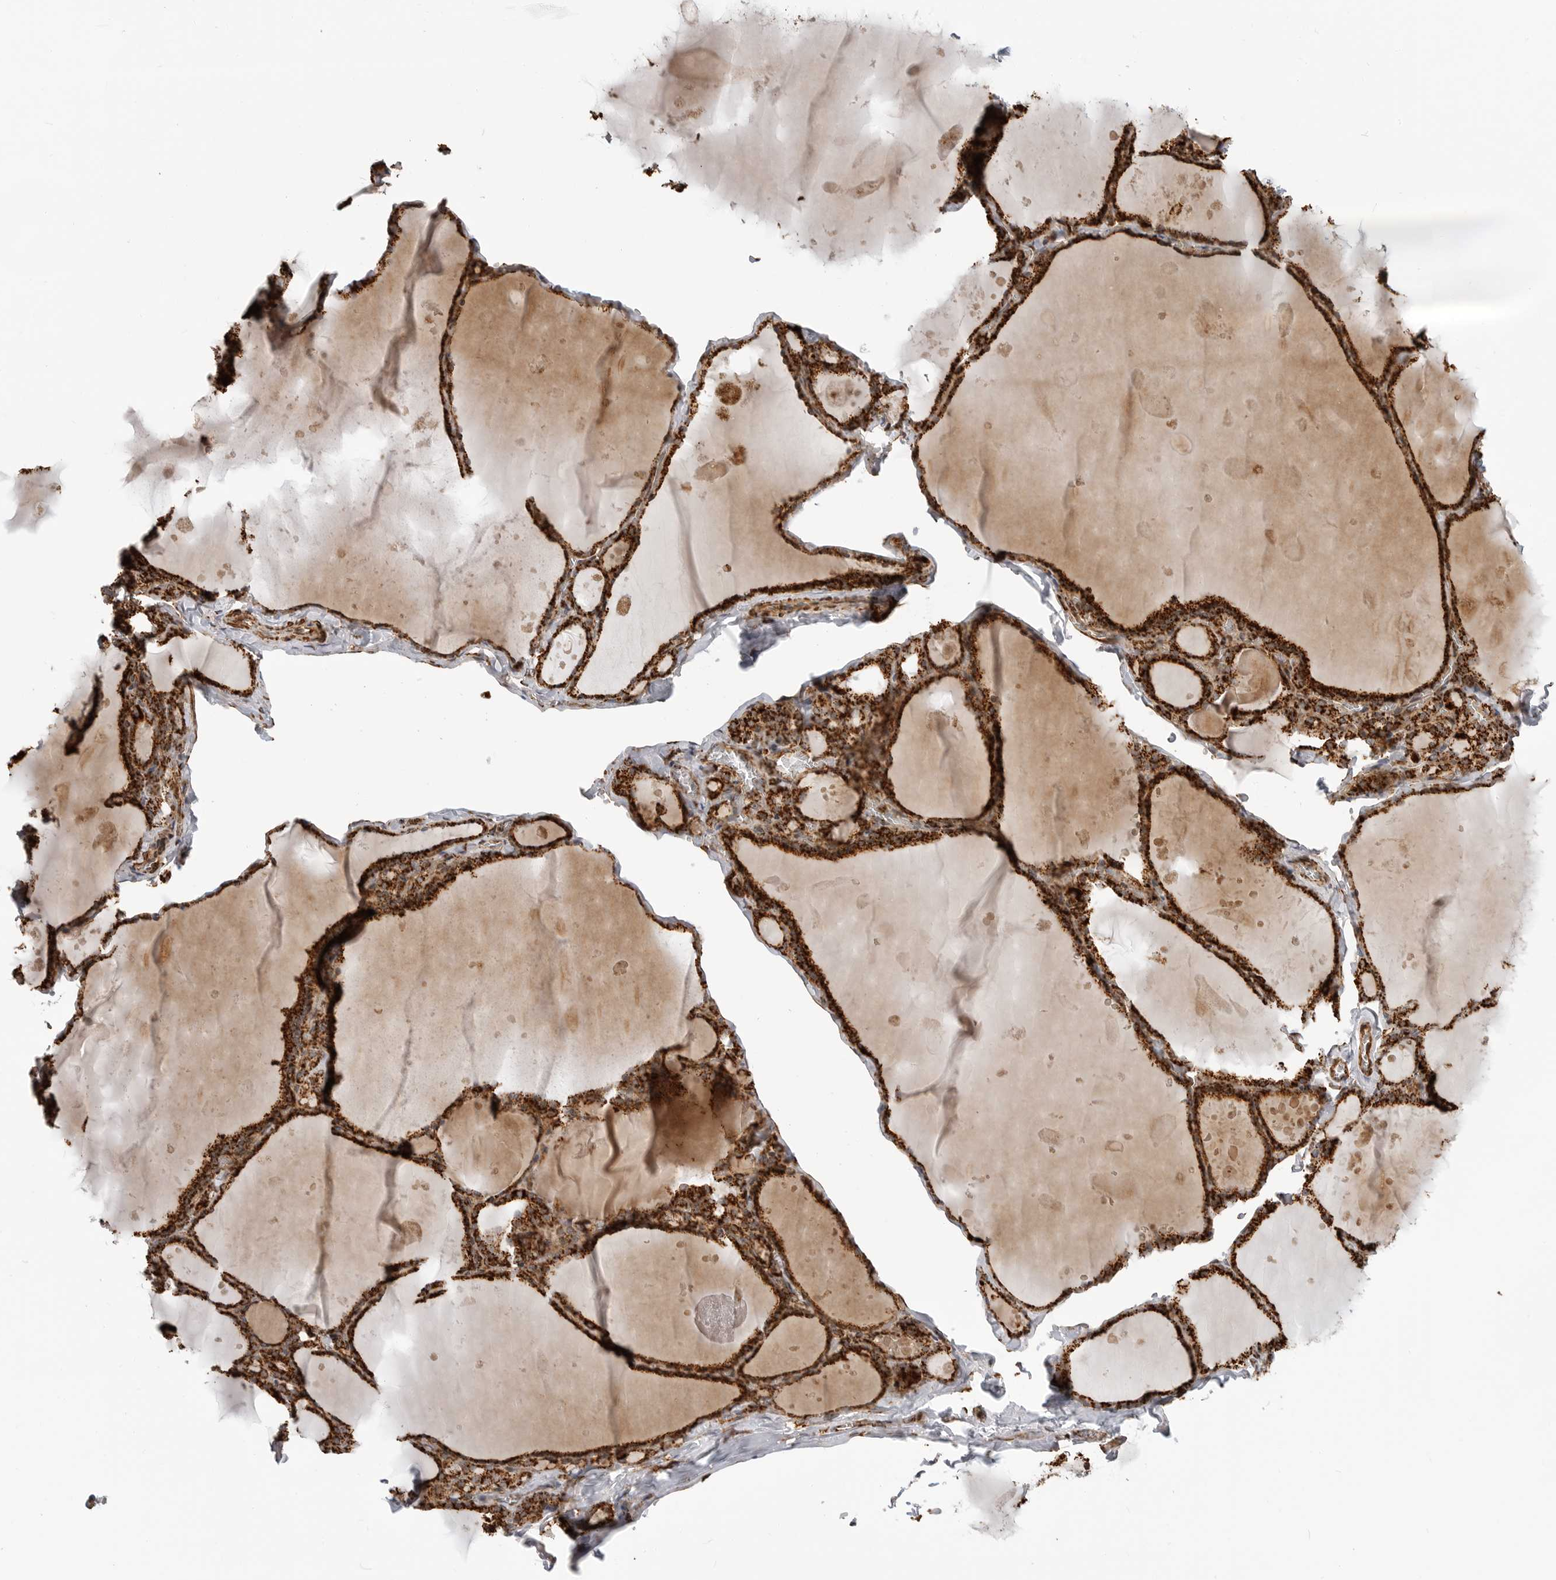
{"staining": {"intensity": "strong", "quantity": ">75%", "location": "cytoplasmic/membranous"}, "tissue": "thyroid gland", "cell_type": "Glandular cells", "image_type": "normal", "snomed": [{"axis": "morphology", "description": "Normal tissue, NOS"}, {"axis": "topography", "description": "Thyroid gland"}], "caption": "Immunohistochemical staining of unremarkable human thyroid gland displays >75% levels of strong cytoplasmic/membranous protein positivity in about >75% of glandular cells. Nuclei are stained in blue.", "gene": "BMP2K", "patient": {"sex": "male", "age": 56}}